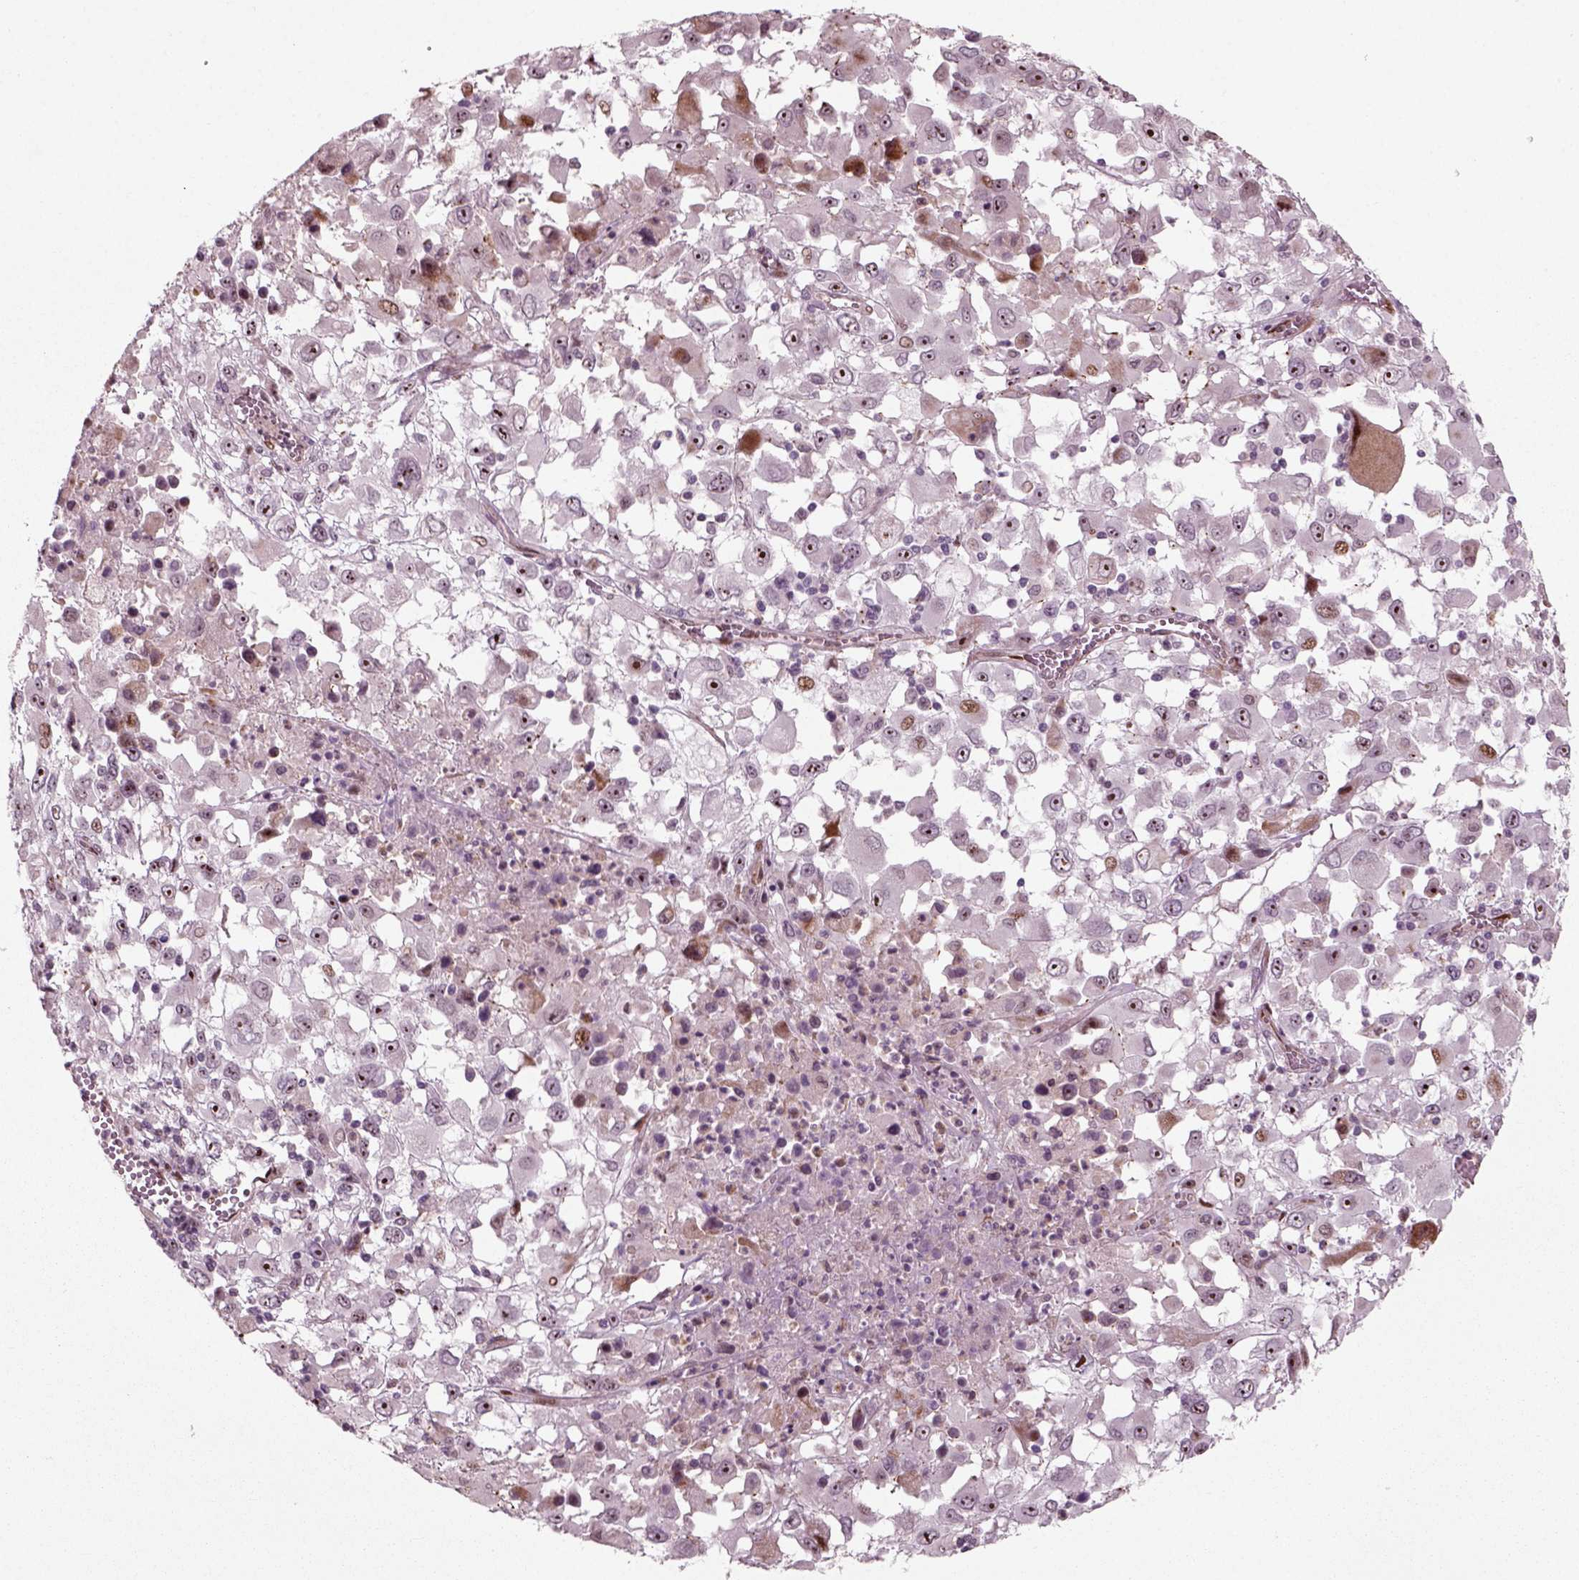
{"staining": {"intensity": "moderate", "quantity": "<25%", "location": "nuclear"}, "tissue": "melanoma", "cell_type": "Tumor cells", "image_type": "cancer", "snomed": [{"axis": "morphology", "description": "Malignant melanoma, Metastatic site"}, {"axis": "topography", "description": "Soft tissue"}], "caption": "IHC of human malignant melanoma (metastatic site) displays low levels of moderate nuclear positivity in about <25% of tumor cells.", "gene": "CDC14A", "patient": {"sex": "male", "age": 50}}